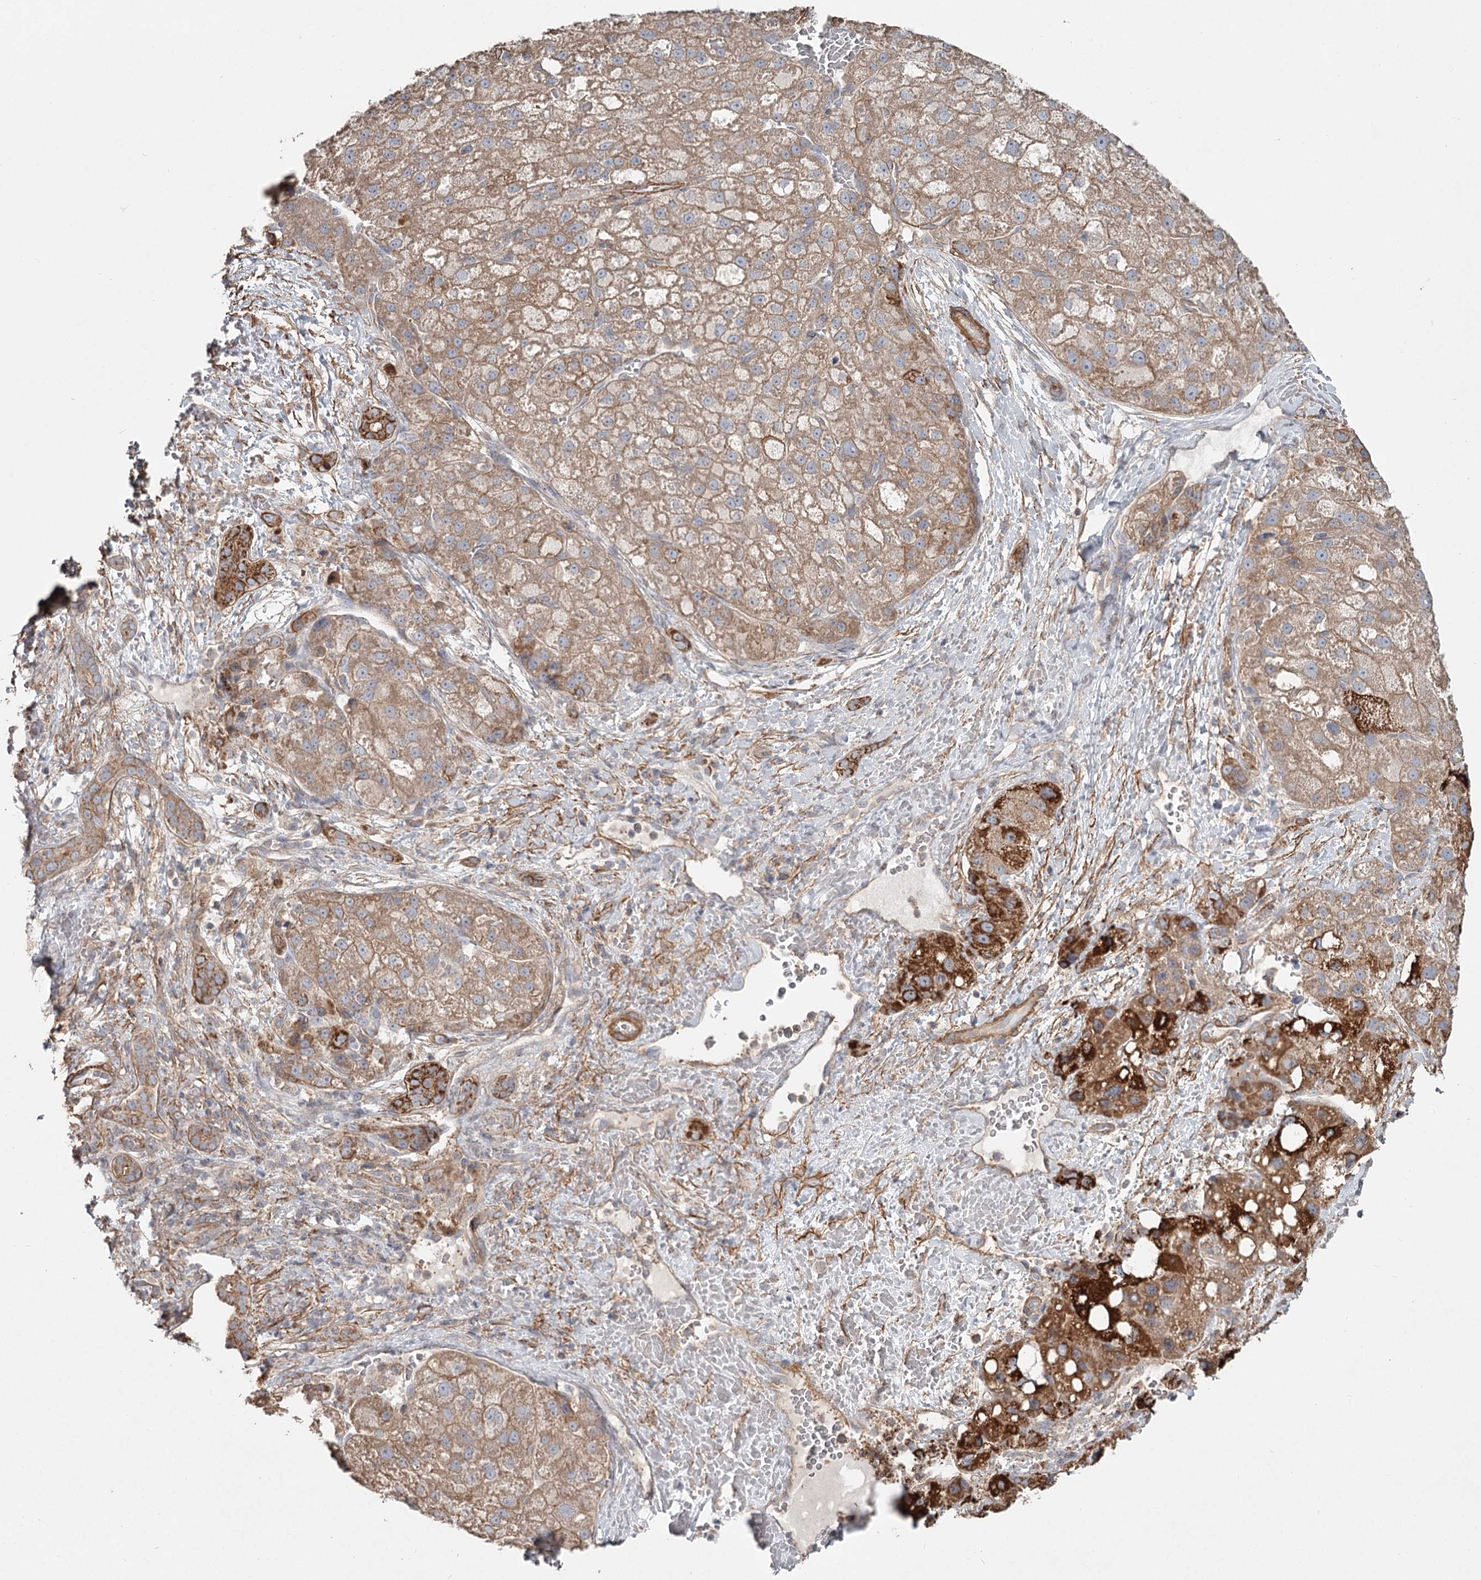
{"staining": {"intensity": "moderate", "quantity": ">75%", "location": "cytoplasmic/membranous"}, "tissue": "liver cancer", "cell_type": "Tumor cells", "image_type": "cancer", "snomed": [{"axis": "morphology", "description": "Normal tissue, NOS"}, {"axis": "morphology", "description": "Carcinoma, Hepatocellular, NOS"}, {"axis": "topography", "description": "Liver"}], "caption": "The histopathology image reveals immunohistochemical staining of liver cancer (hepatocellular carcinoma). There is moderate cytoplasmic/membranous staining is seen in approximately >75% of tumor cells. (DAB (3,3'-diaminobenzidine) IHC with brightfield microscopy, high magnification).", "gene": "DHRS9", "patient": {"sex": "male", "age": 57}}